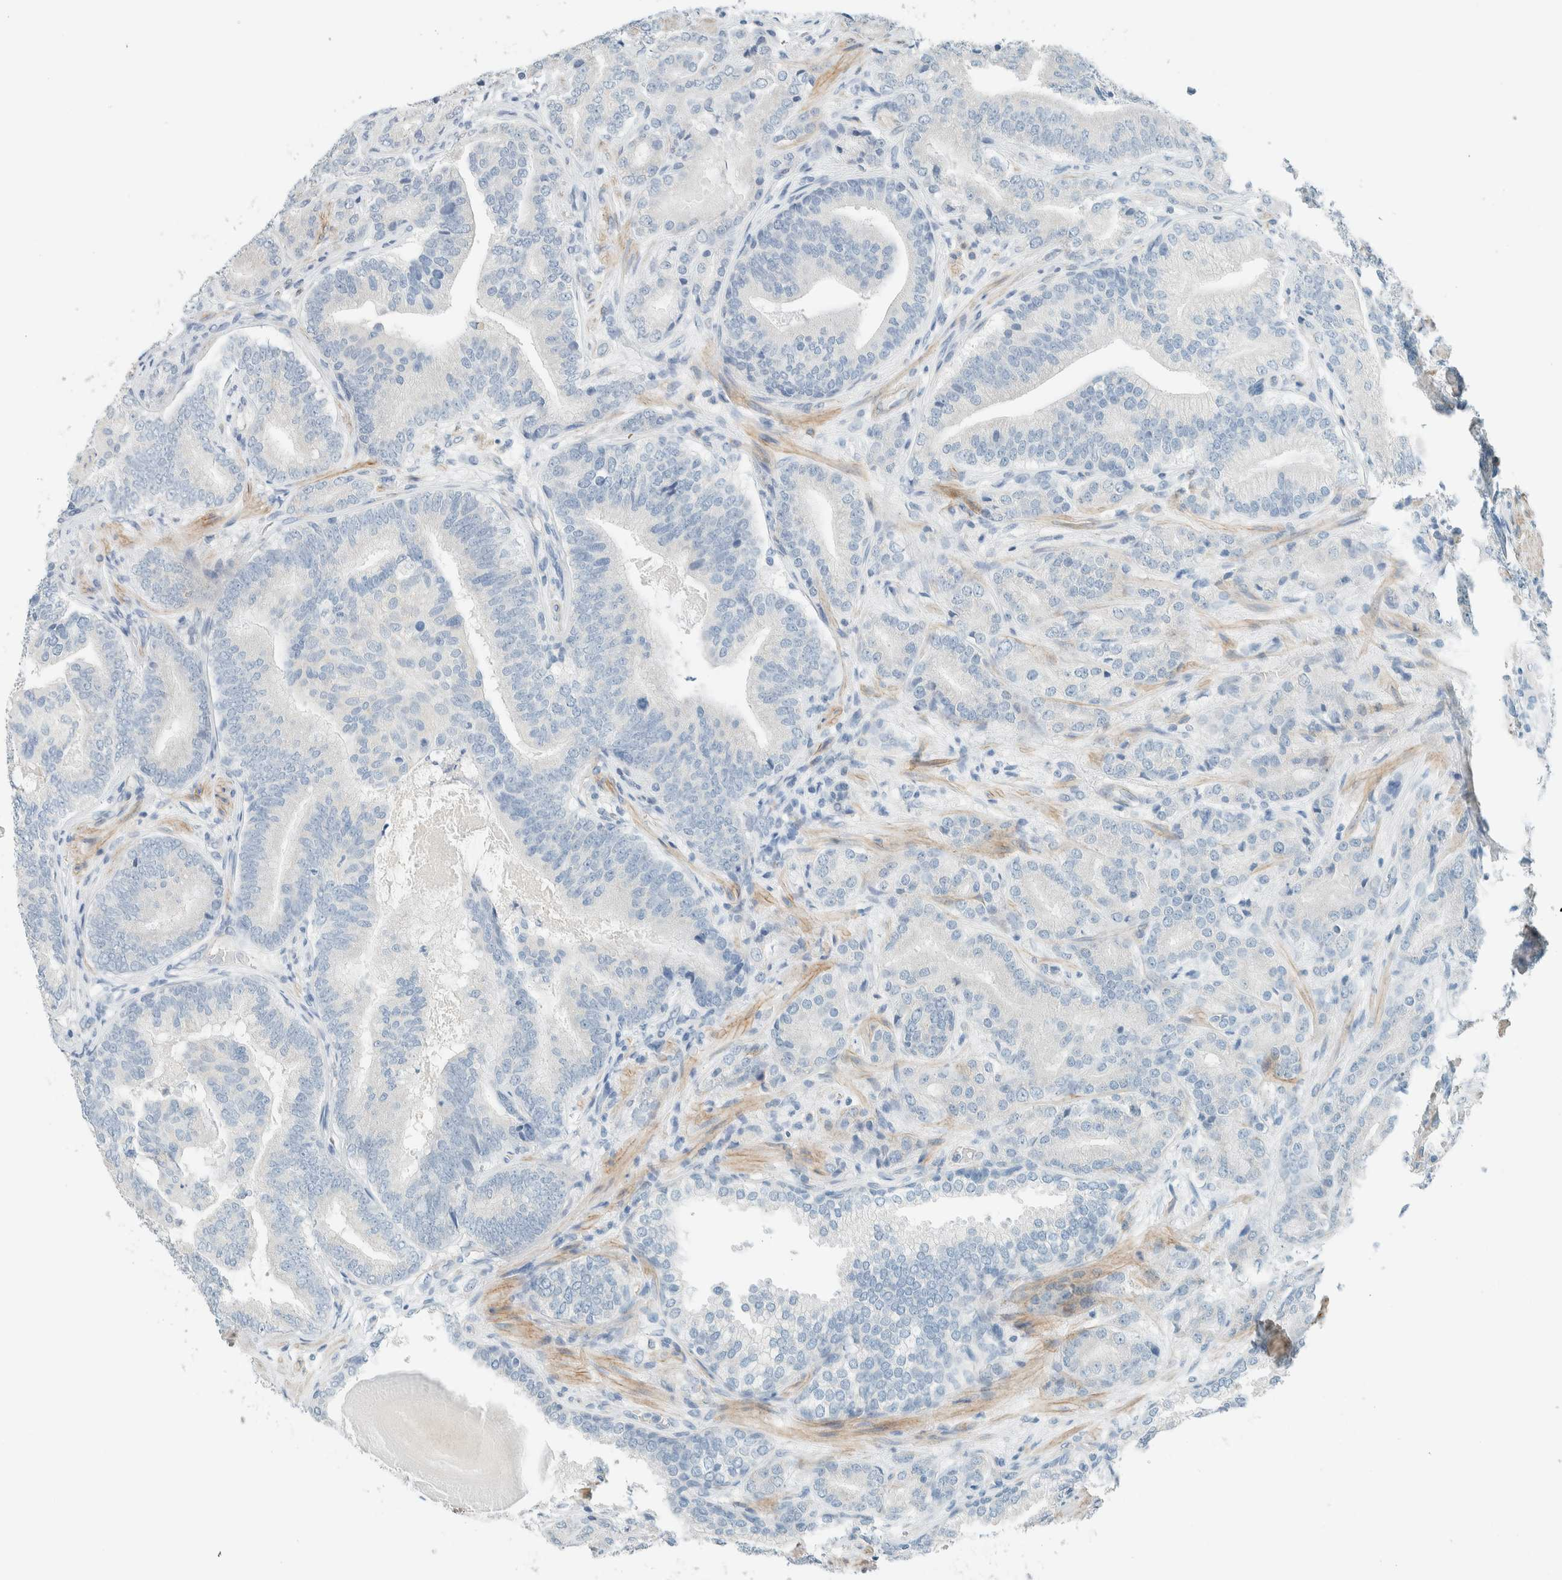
{"staining": {"intensity": "negative", "quantity": "none", "location": "none"}, "tissue": "prostate cancer", "cell_type": "Tumor cells", "image_type": "cancer", "snomed": [{"axis": "morphology", "description": "Adenocarcinoma, High grade"}, {"axis": "topography", "description": "Prostate"}], "caption": "Adenocarcinoma (high-grade) (prostate) stained for a protein using IHC reveals no staining tumor cells.", "gene": "SLFN12", "patient": {"sex": "male", "age": 55}}